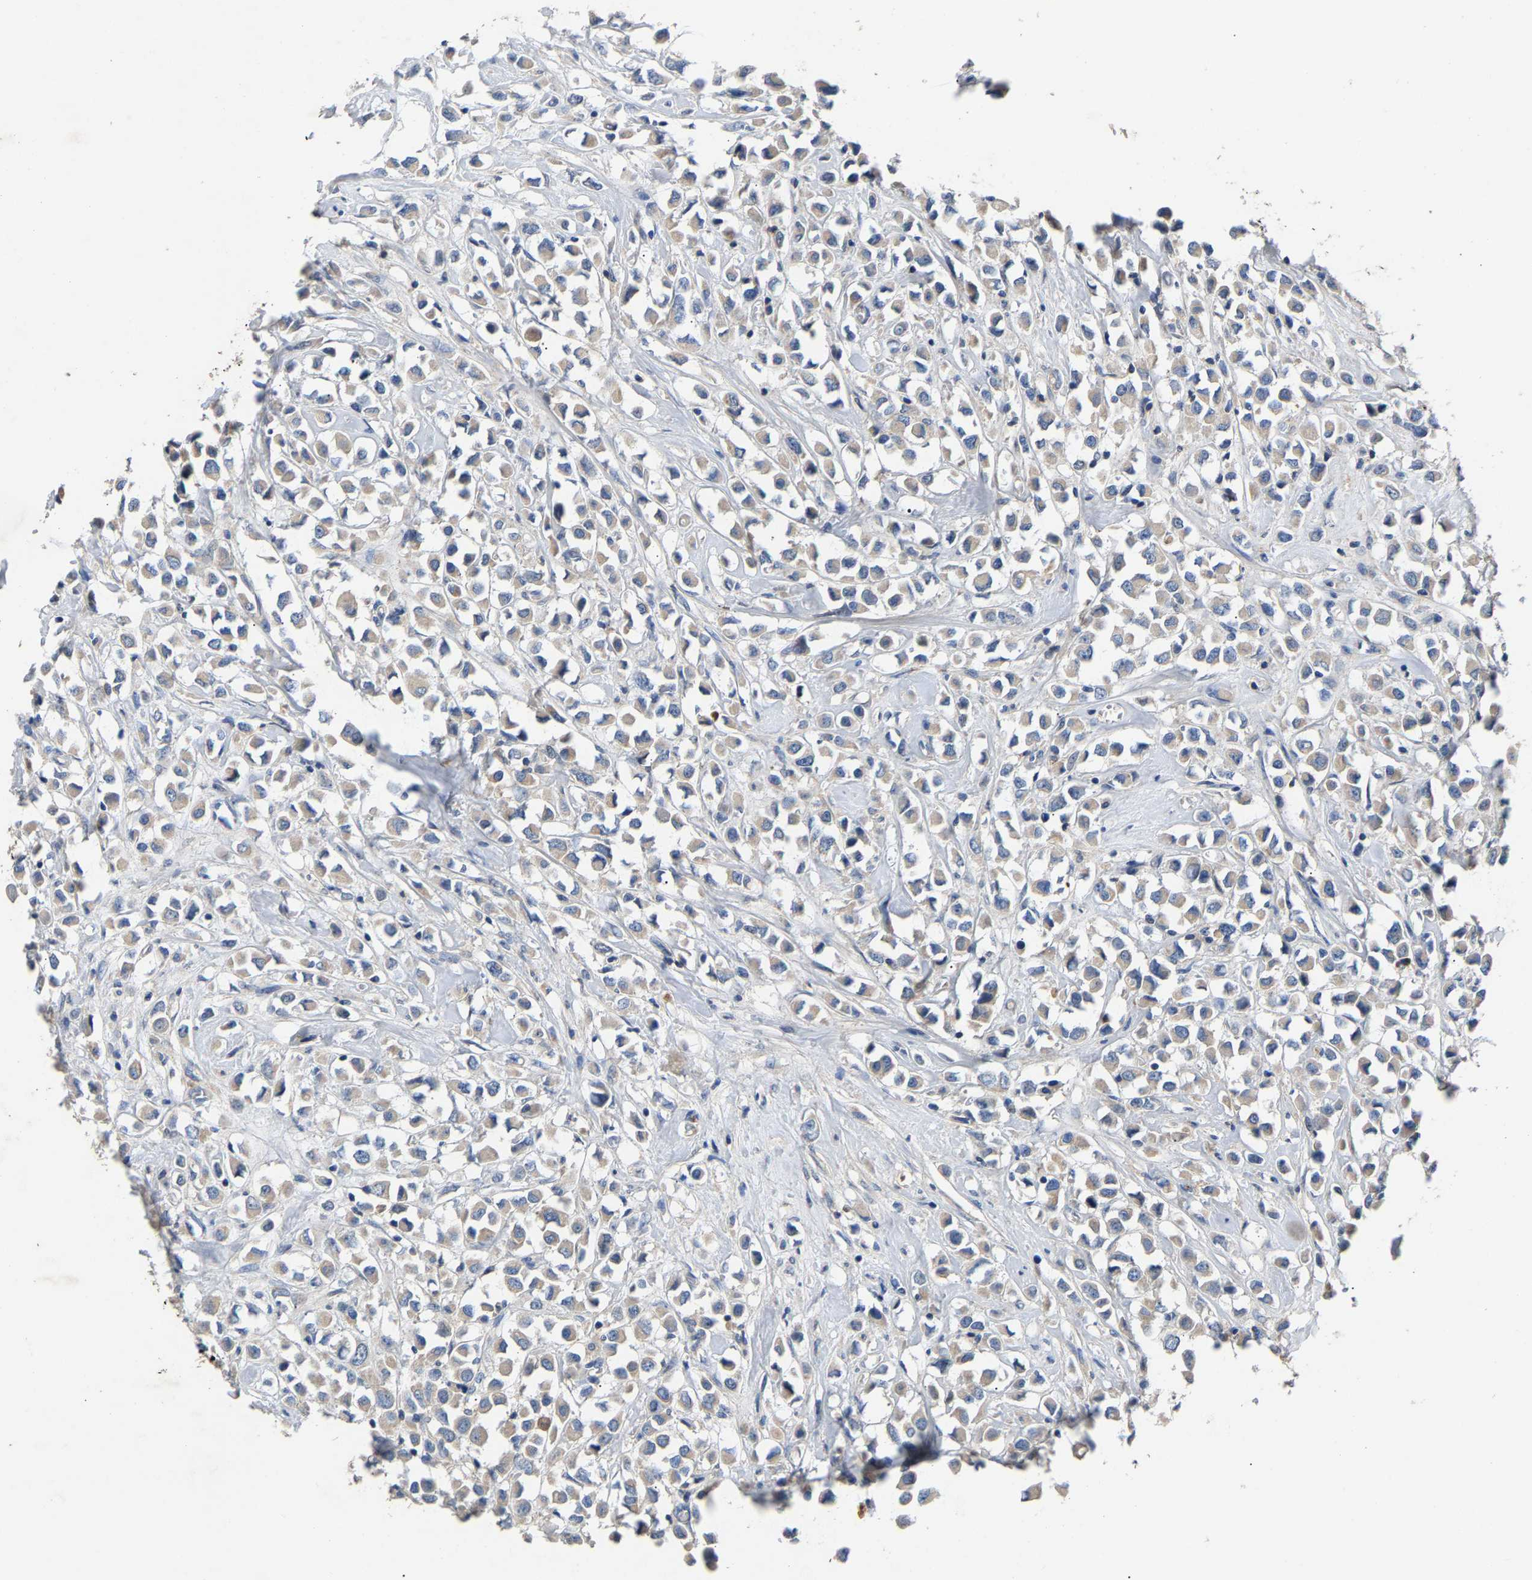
{"staining": {"intensity": "weak", "quantity": ">75%", "location": "cytoplasmic/membranous"}, "tissue": "breast cancer", "cell_type": "Tumor cells", "image_type": "cancer", "snomed": [{"axis": "morphology", "description": "Duct carcinoma"}, {"axis": "topography", "description": "Breast"}], "caption": "IHC photomicrograph of human breast intraductal carcinoma stained for a protein (brown), which demonstrates low levels of weak cytoplasmic/membranous staining in approximately >75% of tumor cells.", "gene": "CCDC171", "patient": {"sex": "female", "age": 61}}